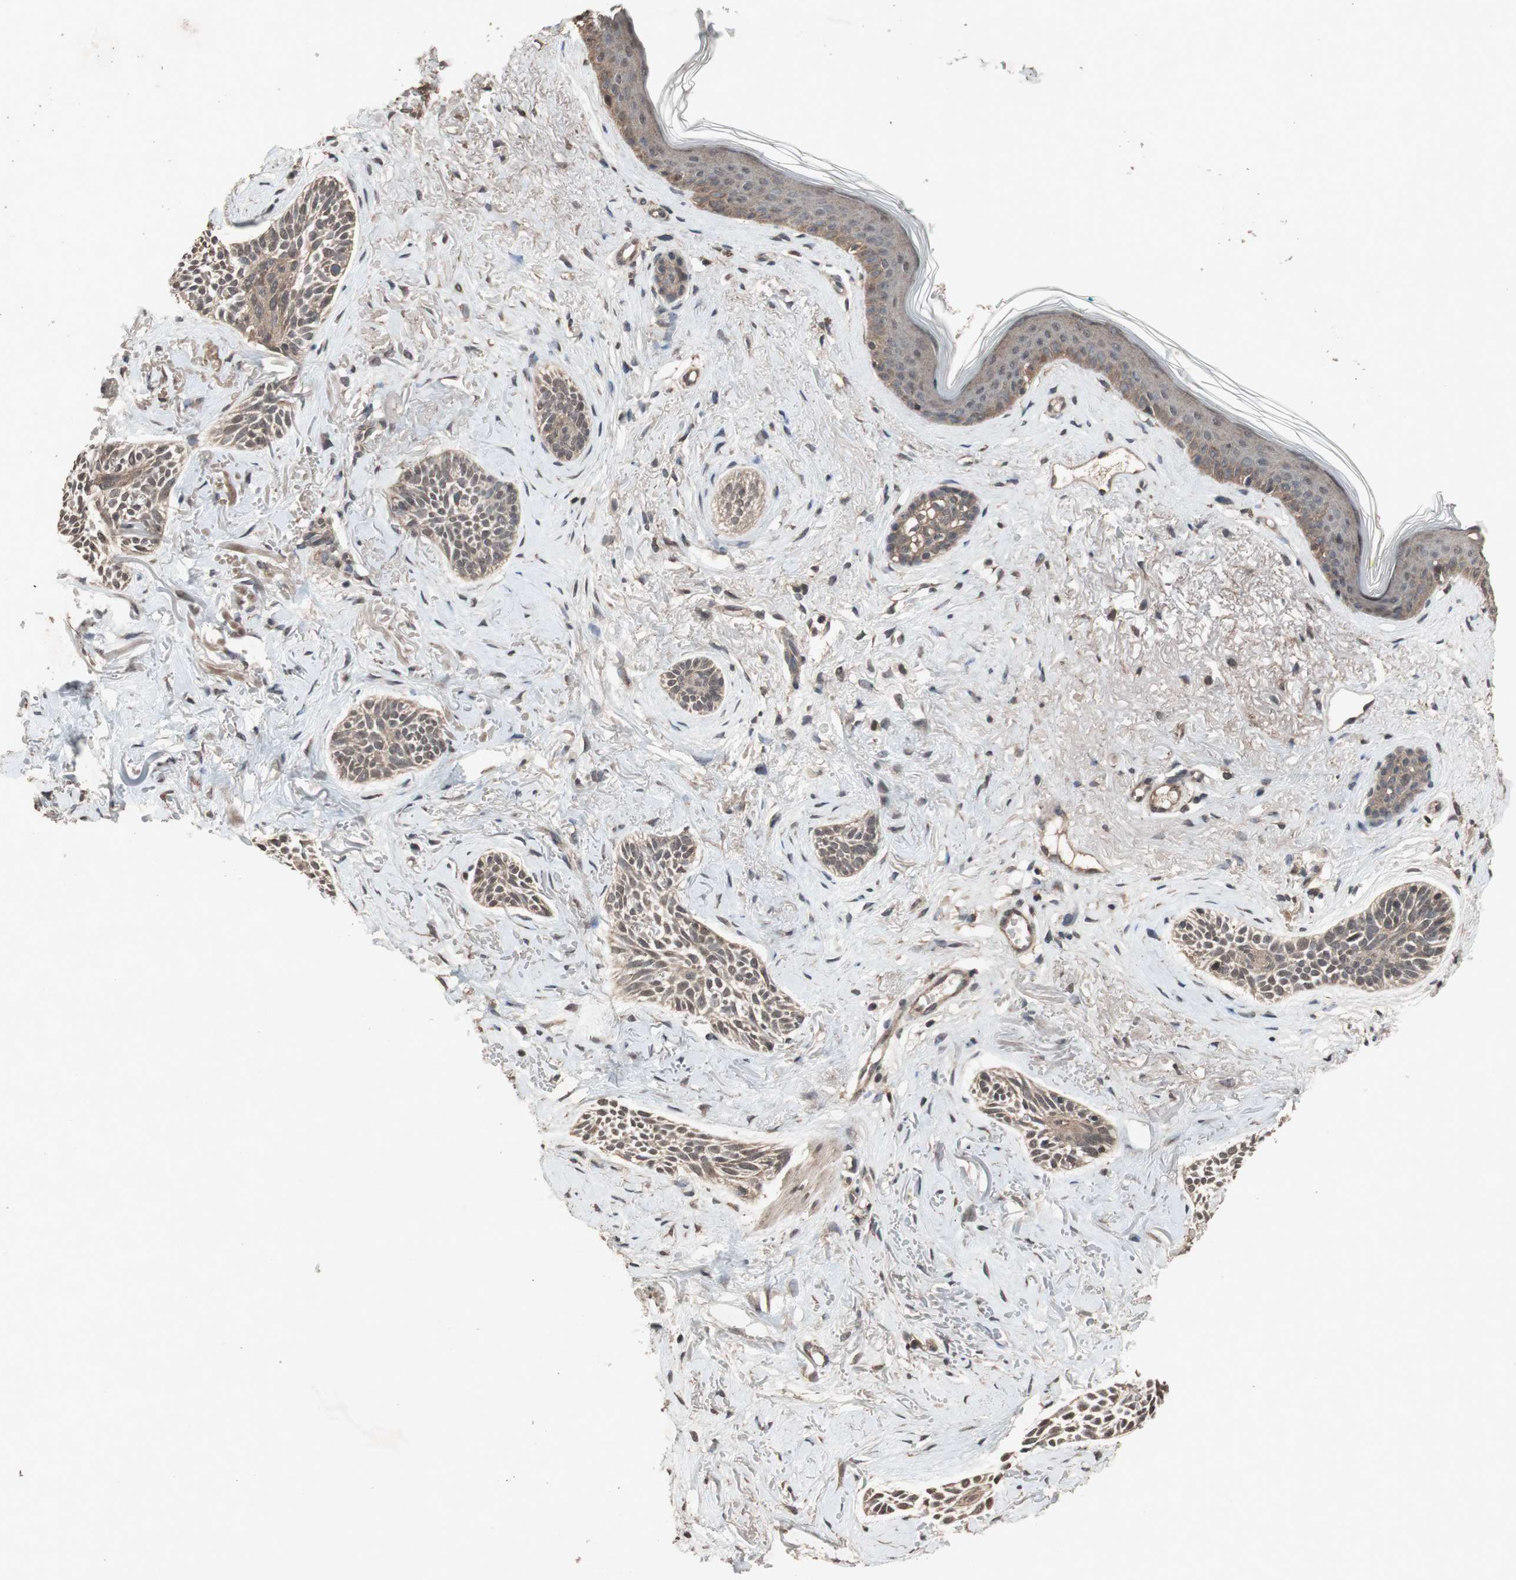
{"staining": {"intensity": "moderate", "quantity": ">75%", "location": "cytoplasmic/membranous,nuclear"}, "tissue": "skin cancer", "cell_type": "Tumor cells", "image_type": "cancer", "snomed": [{"axis": "morphology", "description": "Normal tissue, NOS"}, {"axis": "morphology", "description": "Basal cell carcinoma"}, {"axis": "topography", "description": "Skin"}], "caption": "Tumor cells display medium levels of moderate cytoplasmic/membranous and nuclear staining in approximately >75% of cells in skin cancer (basal cell carcinoma). Immunohistochemistry stains the protein of interest in brown and the nuclei are stained blue.", "gene": "KANSL1", "patient": {"sex": "female", "age": 84}}